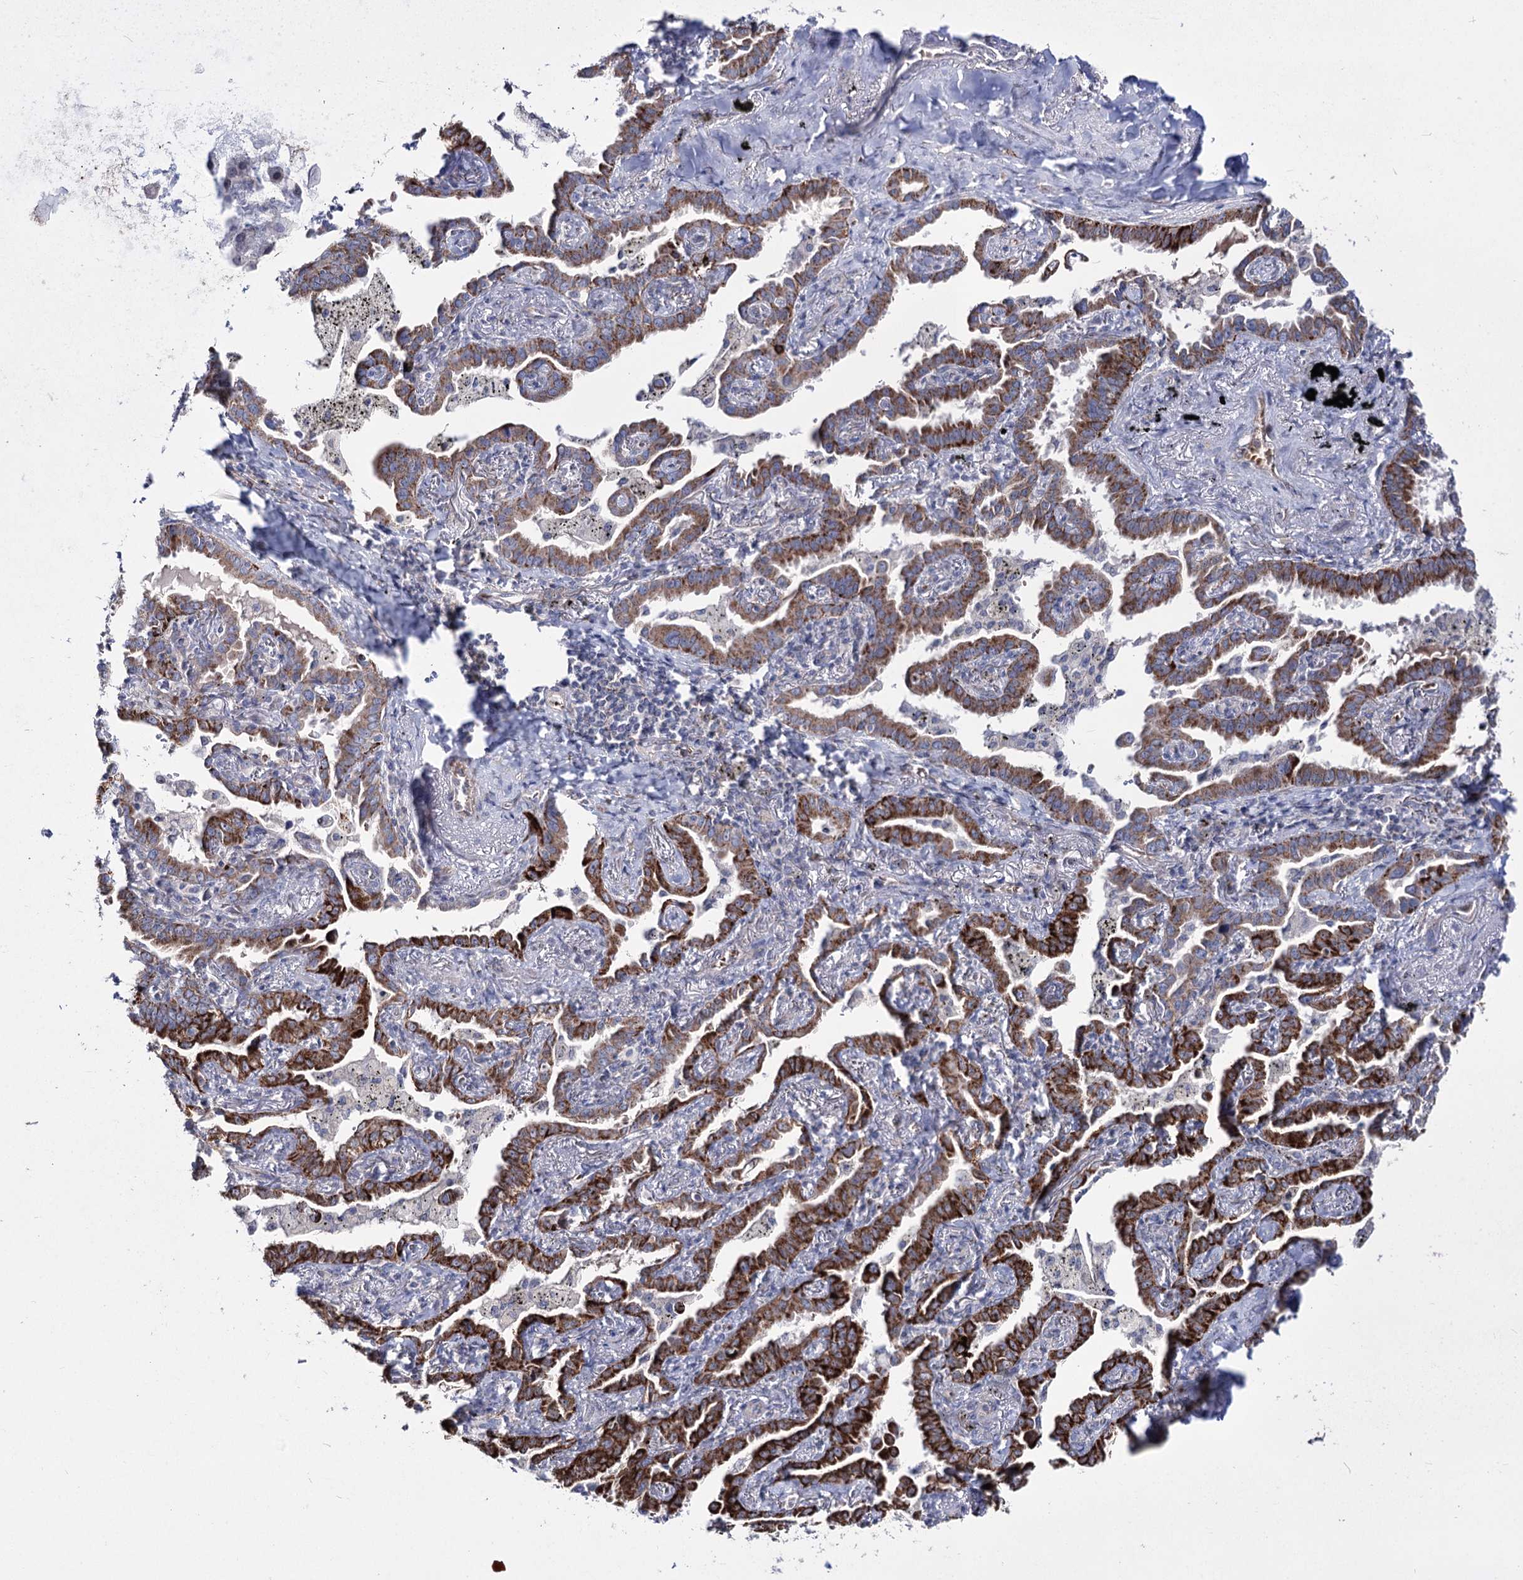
{"staining": {"intensity": "strong", "quantity": "25%-75%", "location": "cytoplasmic/membranous"}, "tissue": "lung cancer", "cell_type": "Tumor cells", "image_type": "cancer", "snomed": [{"axis": "morphology", "description": "Adenocarcinoma, NOS"}, {"axis": "topography", "description": "Lung"}], "caption": "IHC histopathology image of human lung adenocarcinoma stained for a protein (brown), which shows high levels of strong cytoplasmic/membranous staining in approximately 25%-75% of tumor cells.", "gene": "OSBPL5", "patient": {"sex": "male", "age": 67}}